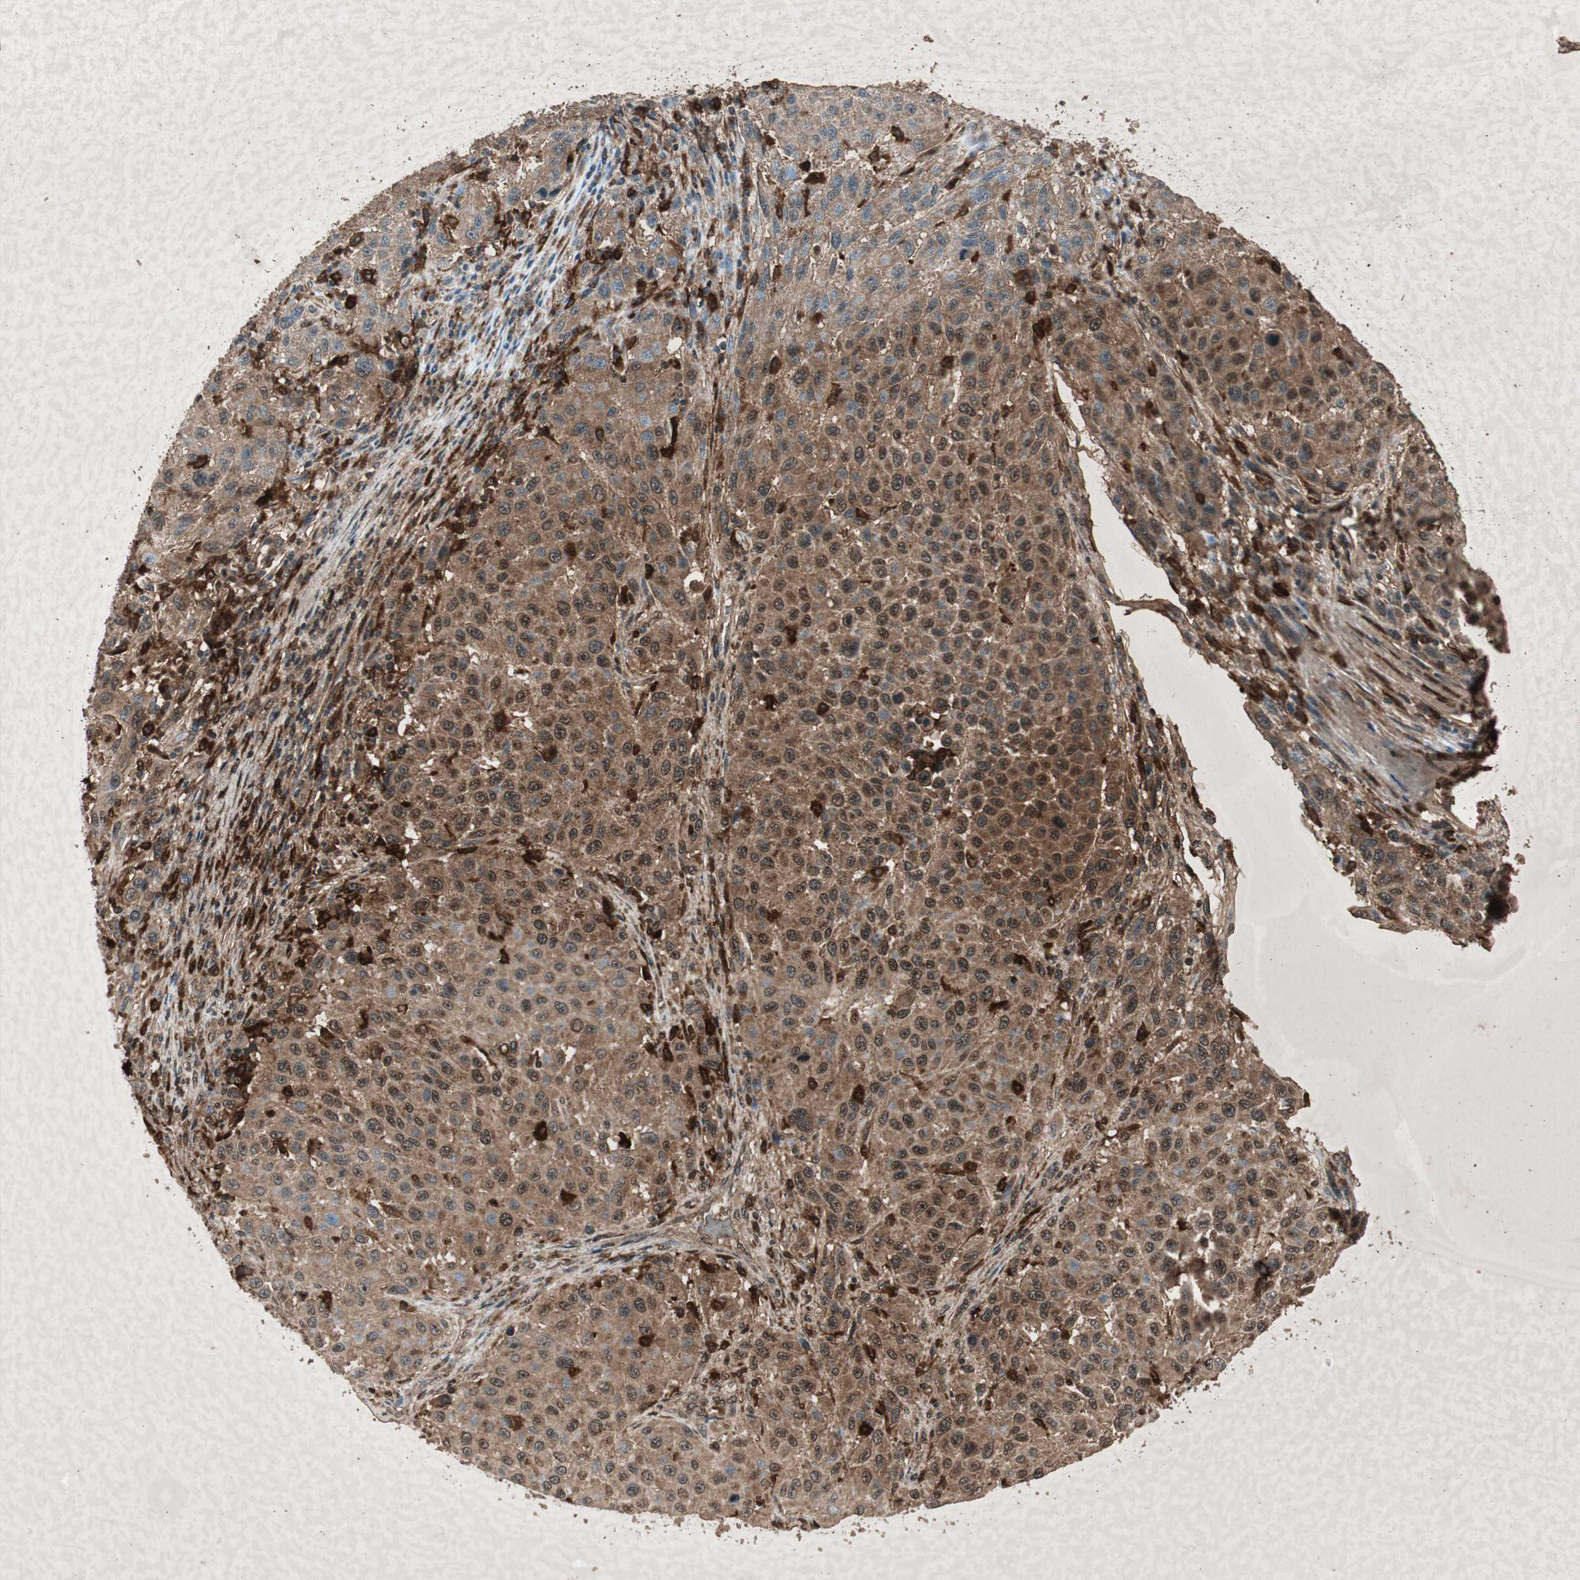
{"staining": {"intensity": "moderate", "quantity": ">75%", "location": "cytoplasmic/membranous"}, "tissue": "melanoma", "cell_type": "Tumor cells", "image_type": "cancer", "snomed": [{"axis": "morphology", "description": "Malignant melanoma, Metastatic site"}, {"axis": "topography", "description": "Lymph node"}], "caption": "Immunohistochemistry photomicrograph of neoplastic tissue: human melanoma stained using immunohistochemistry (IHC) demonstrates medium levels of moderate protein expression localized specifically in the cytoplasmic/membranous of tumor cells, appearing as a cytoplasmic/membranous brown color.", "gene": "TYROBP", "patient": {"sex": "male", "age": 61}}